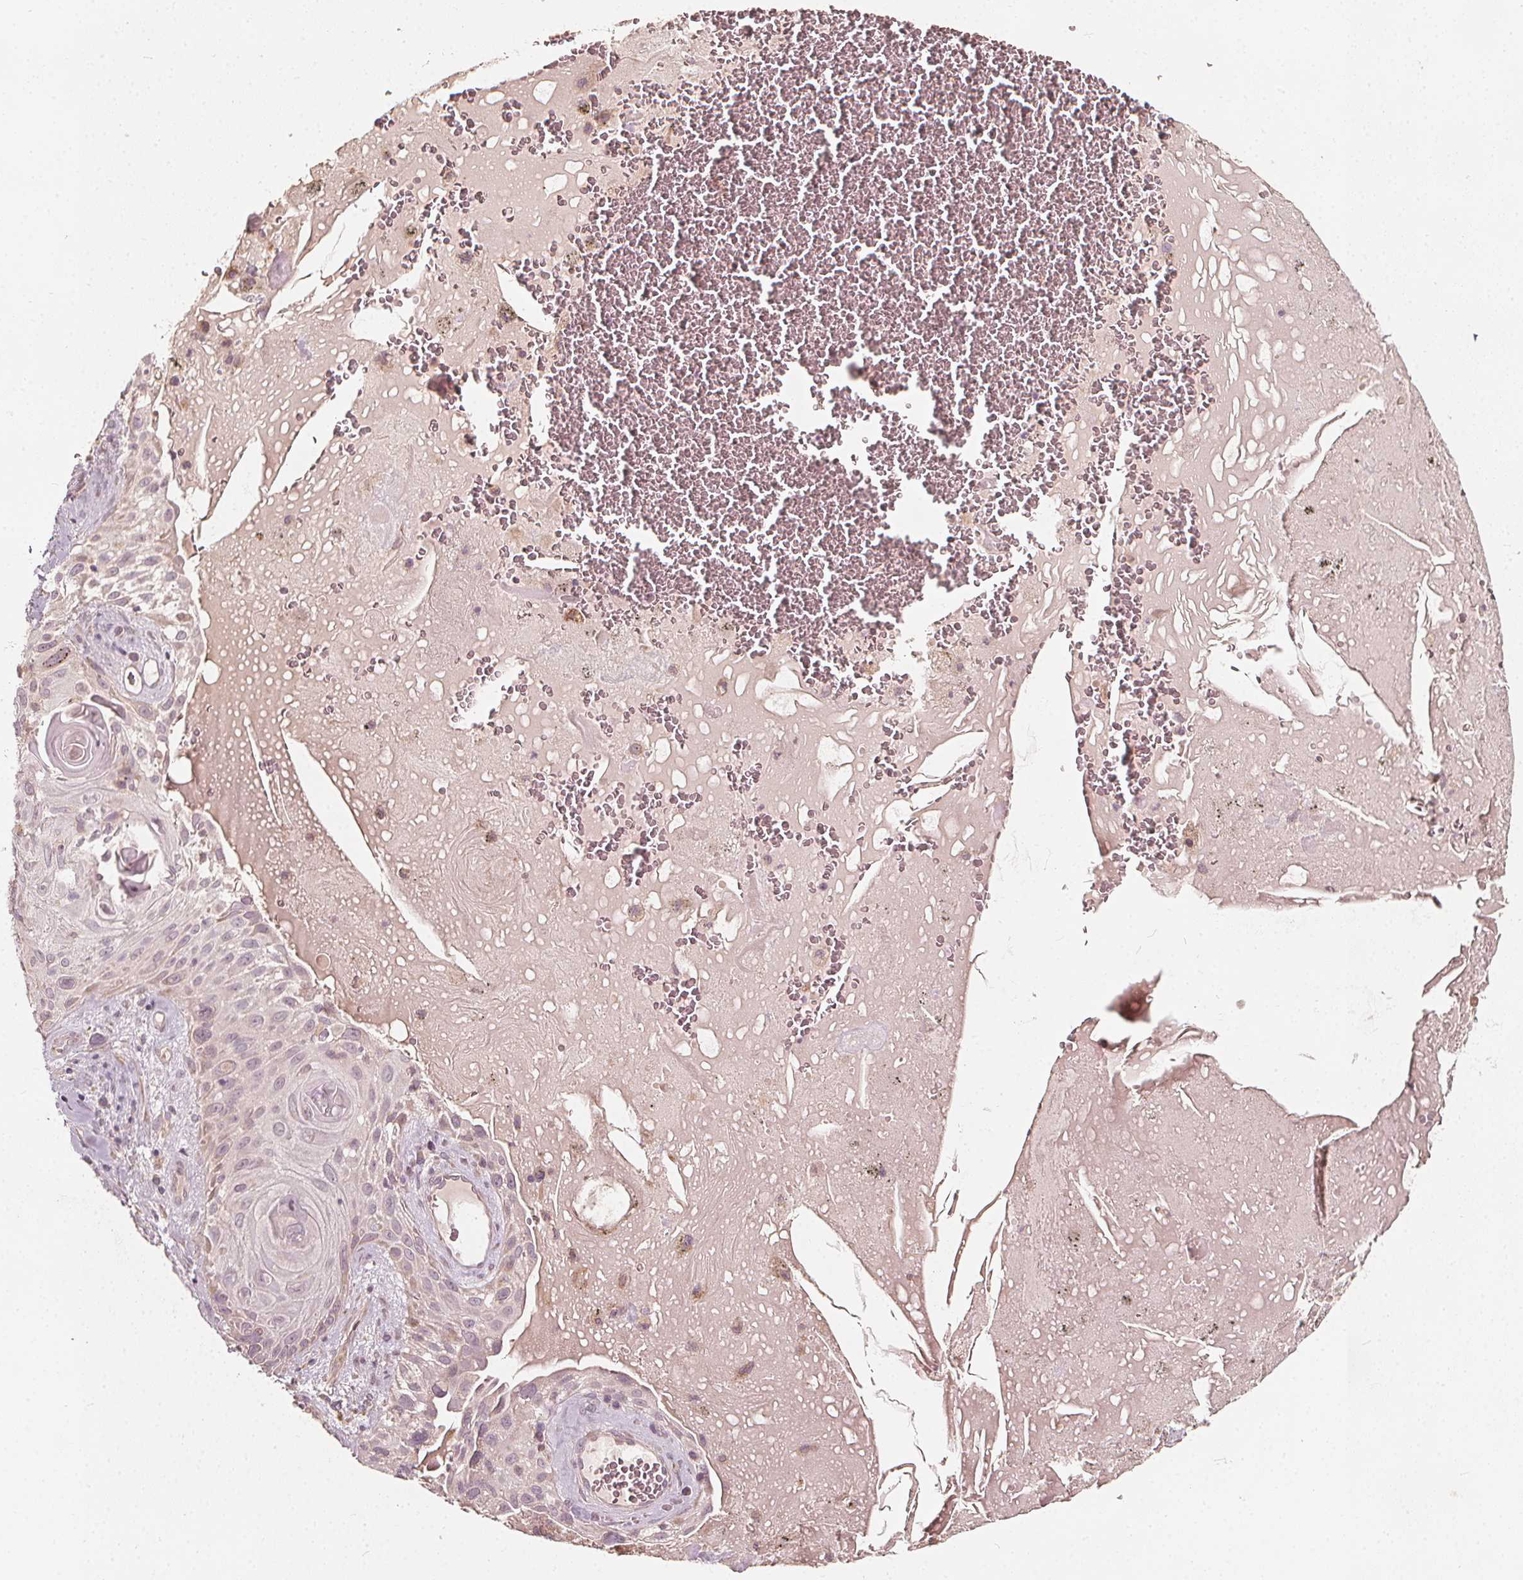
{"staining": {"intensity": "weak", "quantity": "<25%", "location": "nuclear"}, "tissue": "lung cancer", "cell_type": "Tumor cells", "image_type": "cancer", "snomed": [{"axis": "morphology", "description": "Squamous cell carcinoma, NOS"}, {"axis": "topography", "description": "Lung"}], "caption": "Immunohistochemistry of lung cancer (squamous cell carcinoma) exhibits no positivity in tumor cells.", "gene": "NPC1L1", "patient": {"sex": "male", "age": 79}}